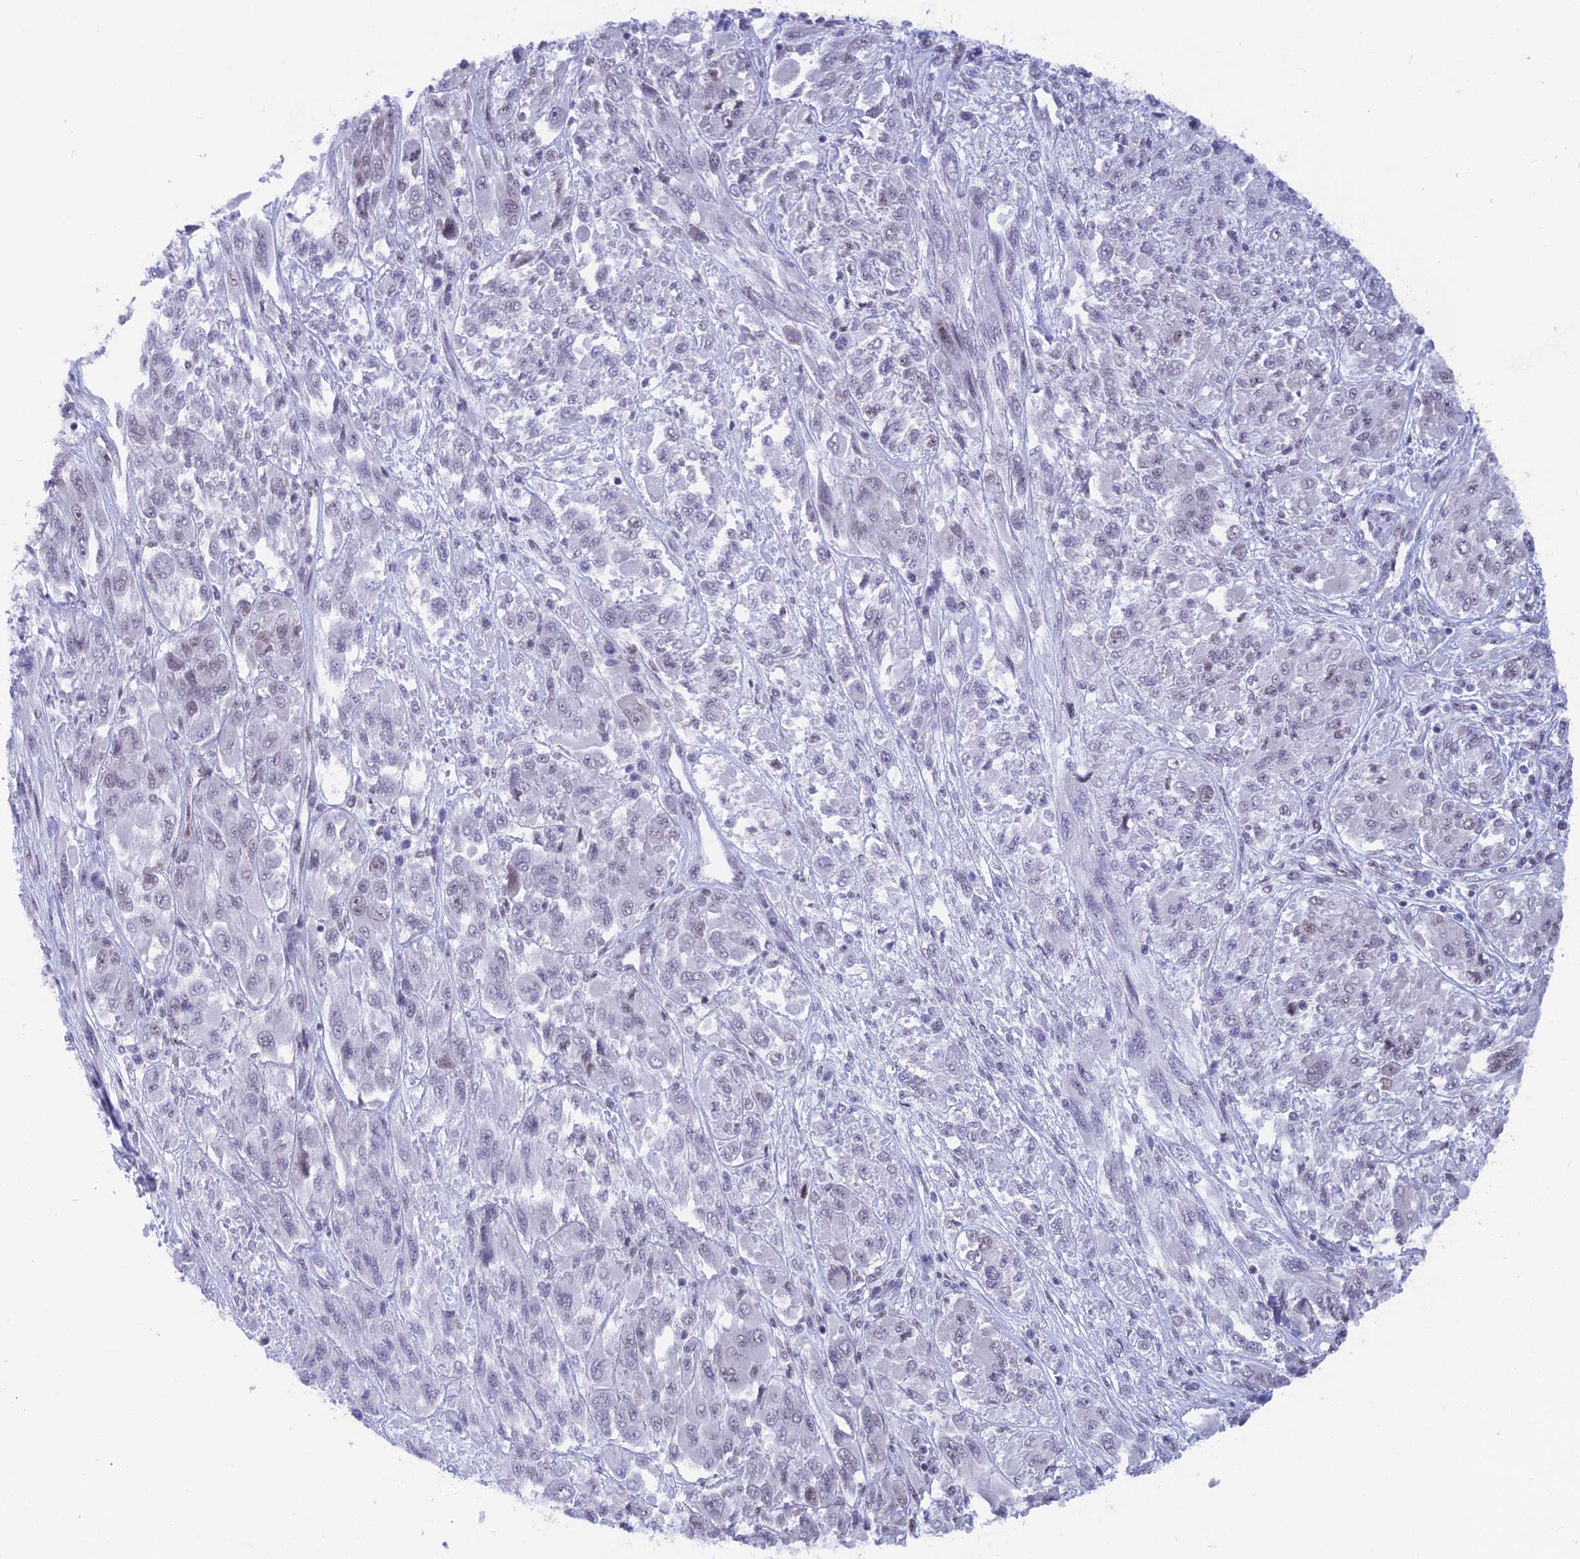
{"staining": {"intensity": "weak", "quantity": "<25%", "location": "nuclear"}, "tissue": "melanoma", "cell_type": "Tumor cells", "image_type": "cancer", "snomed": [{"axis": "morphology", "description": "Malignant melanoma, NOS"}, {"axis": "topography", "description": "Skin"}], "caption": "IHC histopathology image of human melanoma stained for a protein (brown), which reveals no staining in tumor cells.", "gene": "SRSF5", "patient": {"sex": "female", "age": 91}}